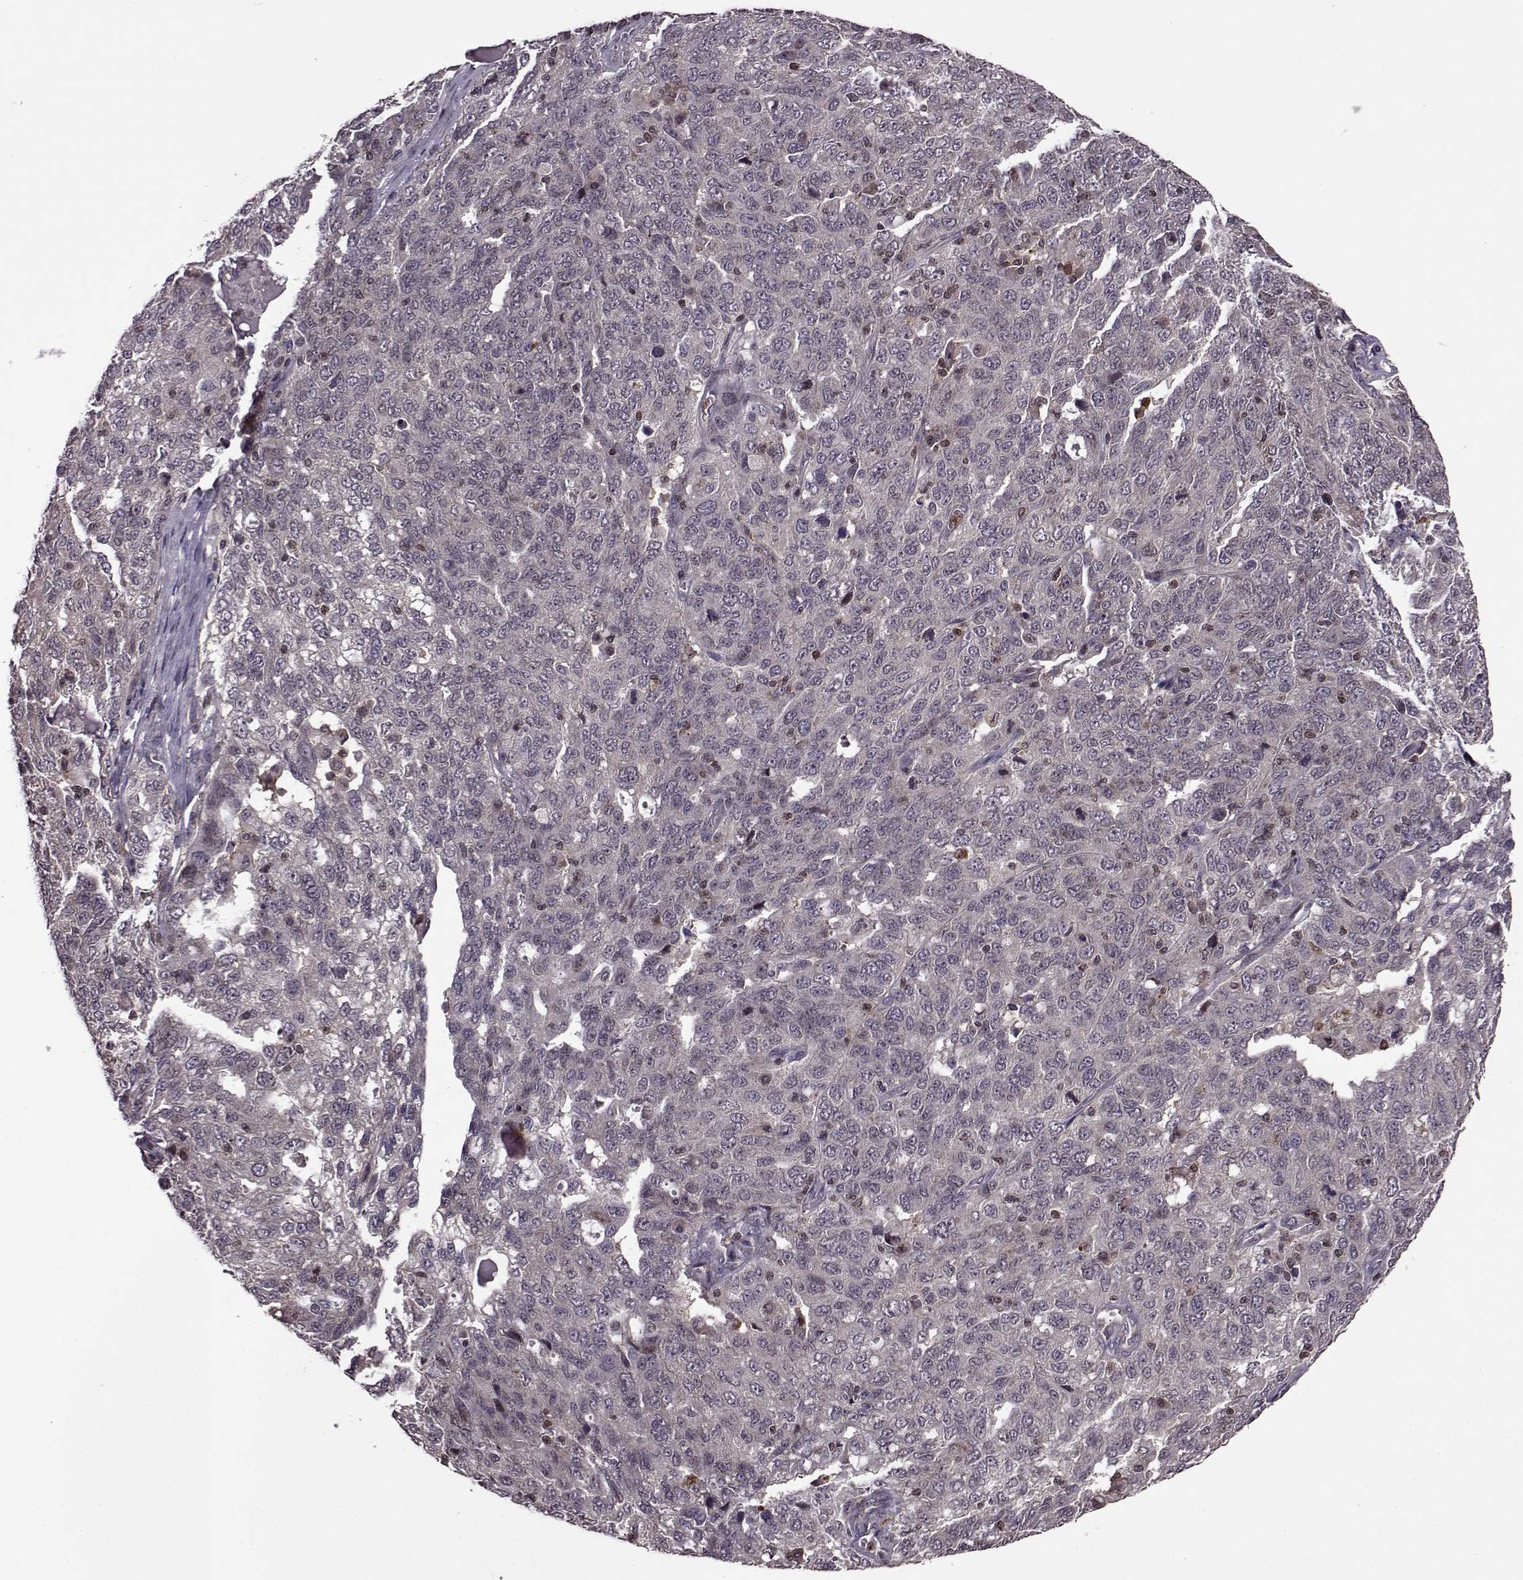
{"staining": {"intensity": "negative", "quantity": "none", "location": "none"}, "tissue": "ovarian cancer", "cell_type": "Tumor cells", "image_type": "cancer", "snomed": [{"axis": "morphology", "description": "Cystadenocarcinoma, serous, NOS"}, {"axis": "topography", "description": "Ovary"}], "caption": "Tumor cells show no significant staining in ovarian serous cystadenocarcinoma.", "gene": "TRMU", "patient": {"sex": "female", "age": 71}}